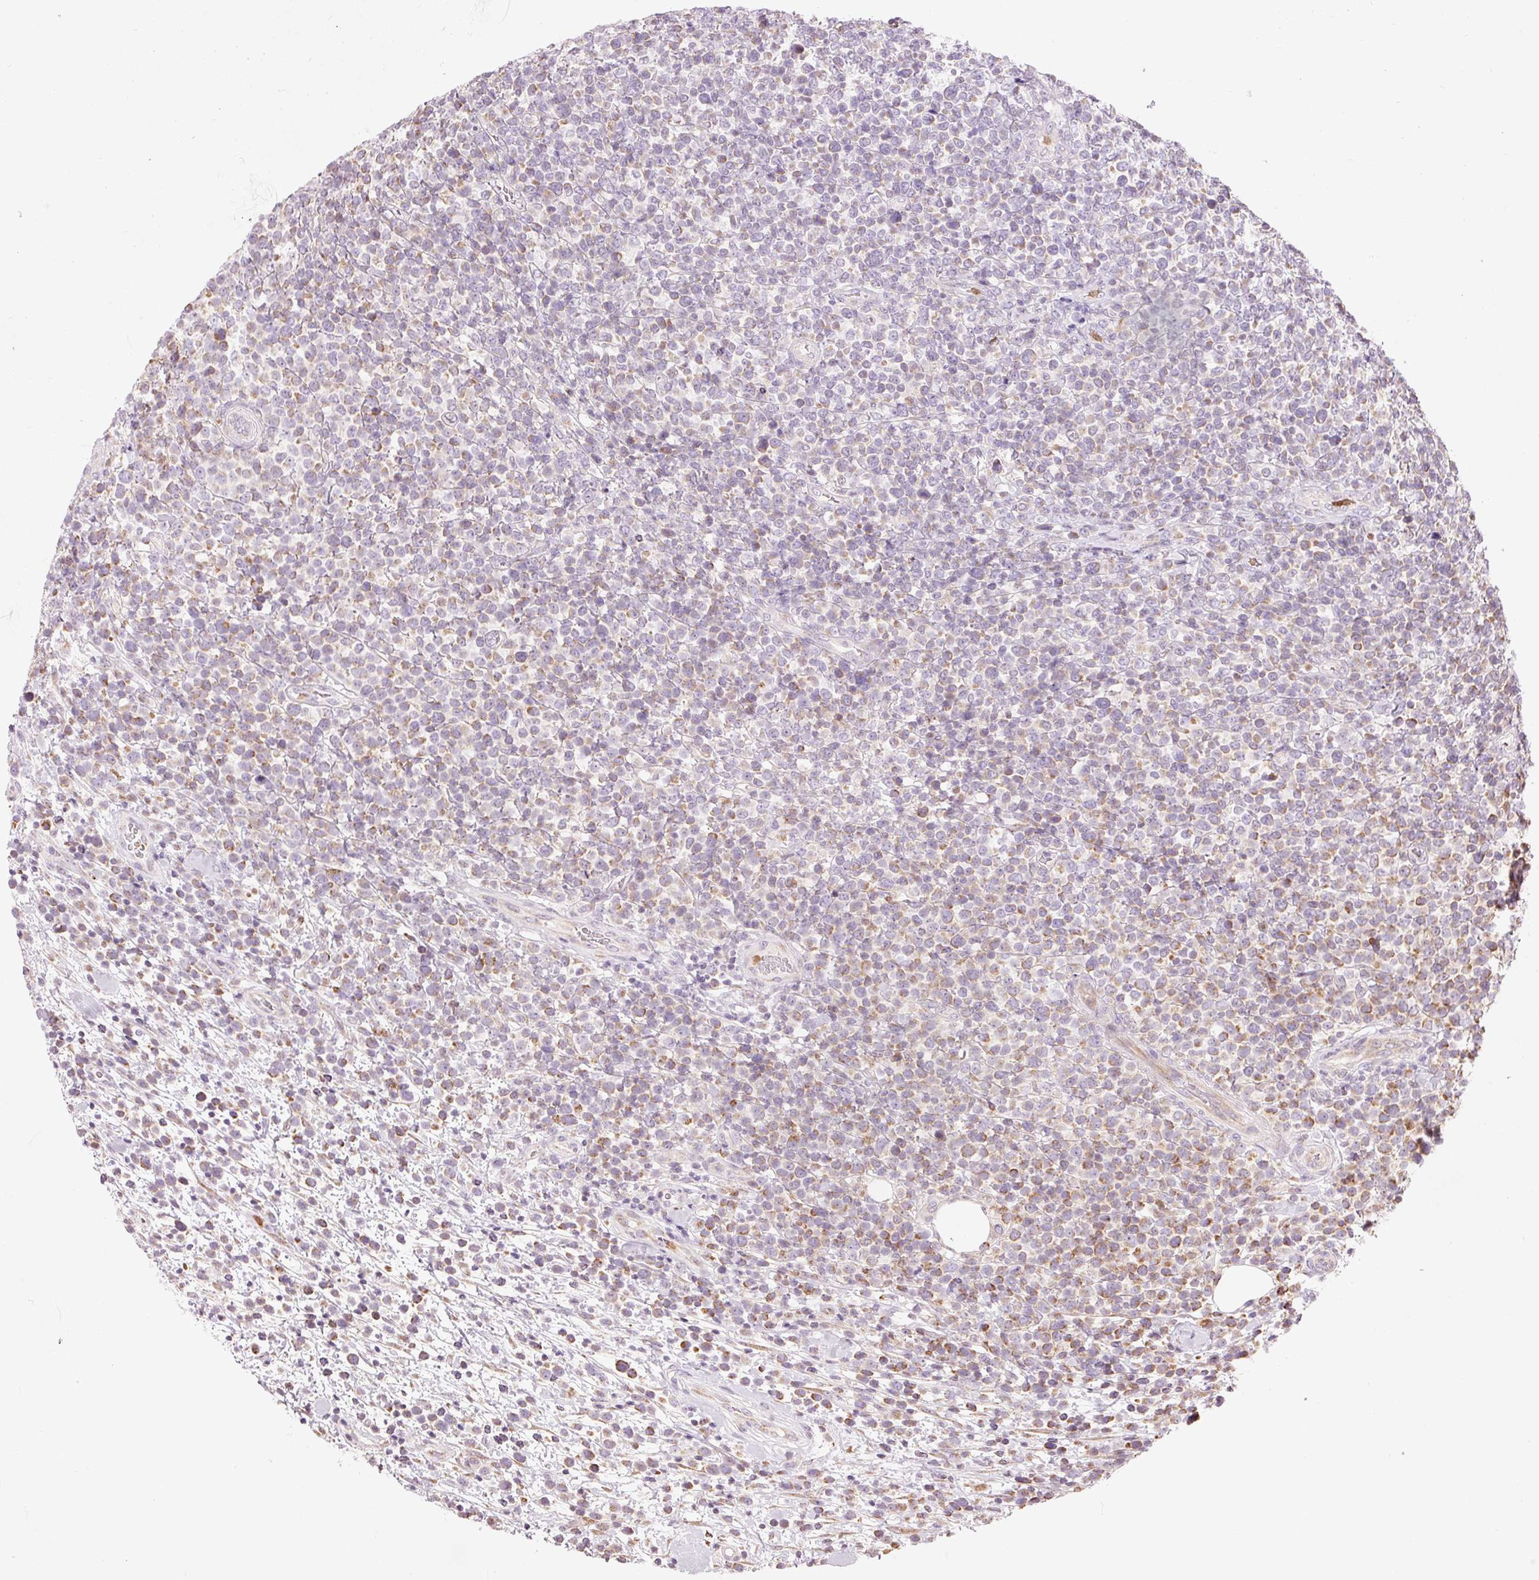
{"staining": {"intensity": "moderate", "quantity": "25%-75%", "location": "cytoplasmic/membranous"}, "tissue": "lymphoma", "cell_type": "Tumor cells", "image_type": "cancer", "snomed": [{"axis": "morphology", "description": "Malignant lymphoma, non-Hodgkin's type, High grade"}, {"axis": "topography", "description": "Soft tissue"}], "caption": "A brown stain shows moderate cytoplasmic/membranous staining of a protein in malignant lymphoma, non-Hodgkin's type (high-grade) tumor cells. Using DAB (brown) and hematoxylin (blue) stains, captured at high magnification using brightfield microscopy.", "gene": "PRDX5", "patient": {"sex": "female", "age": 56}}